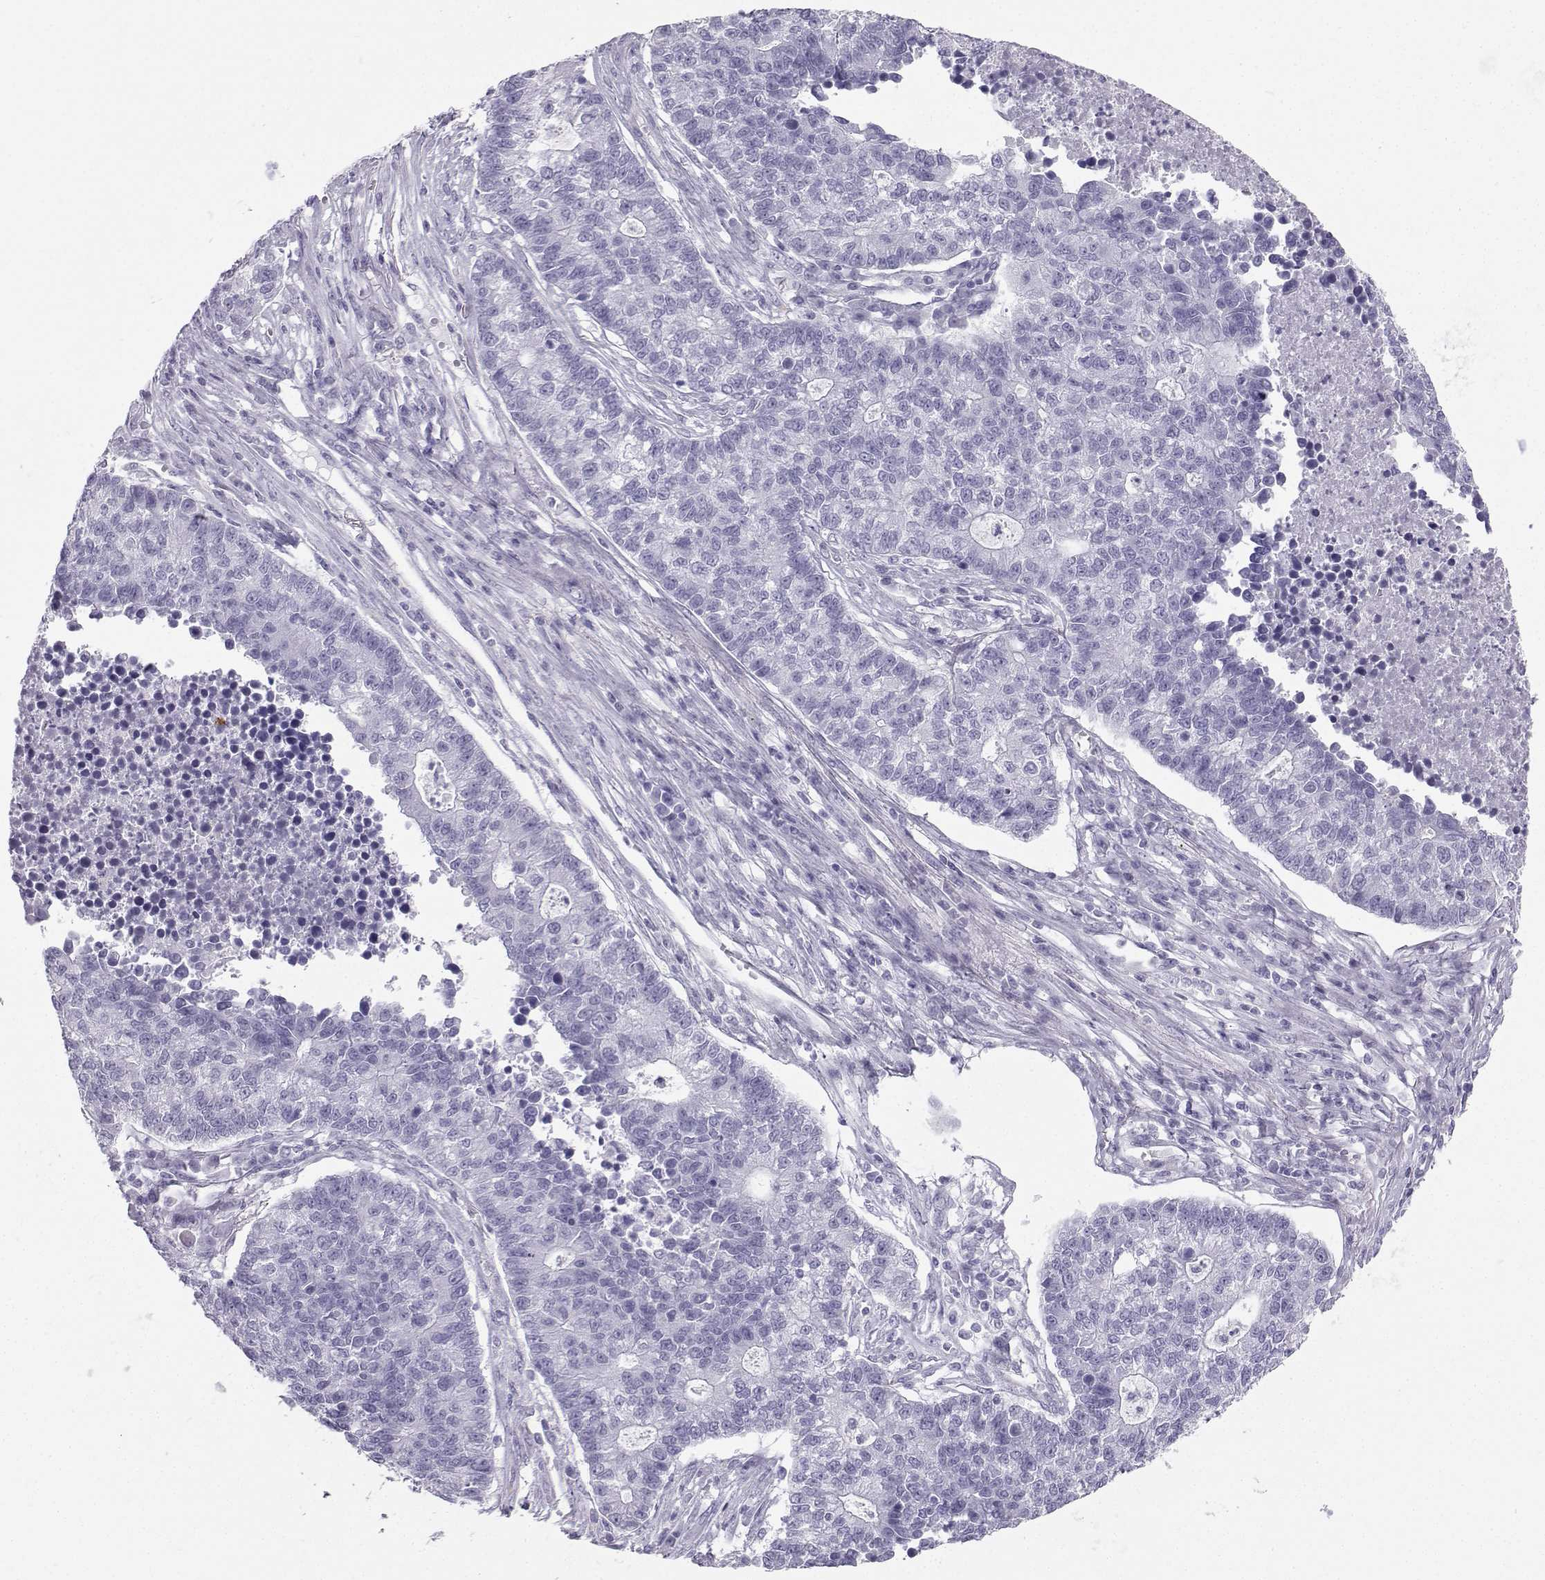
{"staining": {"intensity": "negative", "quantity": "none", "location": "none"}, "tissue": "lung cancer", "cell_type": "Tumor cells", "image_type": "cancer", "snomed": [{"axis": "morphology", "description": "Adenocarcinoma, NOS"}, {"axis": "topography", "description": "Lung"}], "caption": "Immunohistochemistry (IHC) micrograph of neoplastic tissue: adenocarcinoma (lung) stained with DAB (3,3'-diaminobenzidine) shows no significant protein staining in tumor cells.", "gene": "IQCD", "patient": {"sex": "male", "age": 57}}